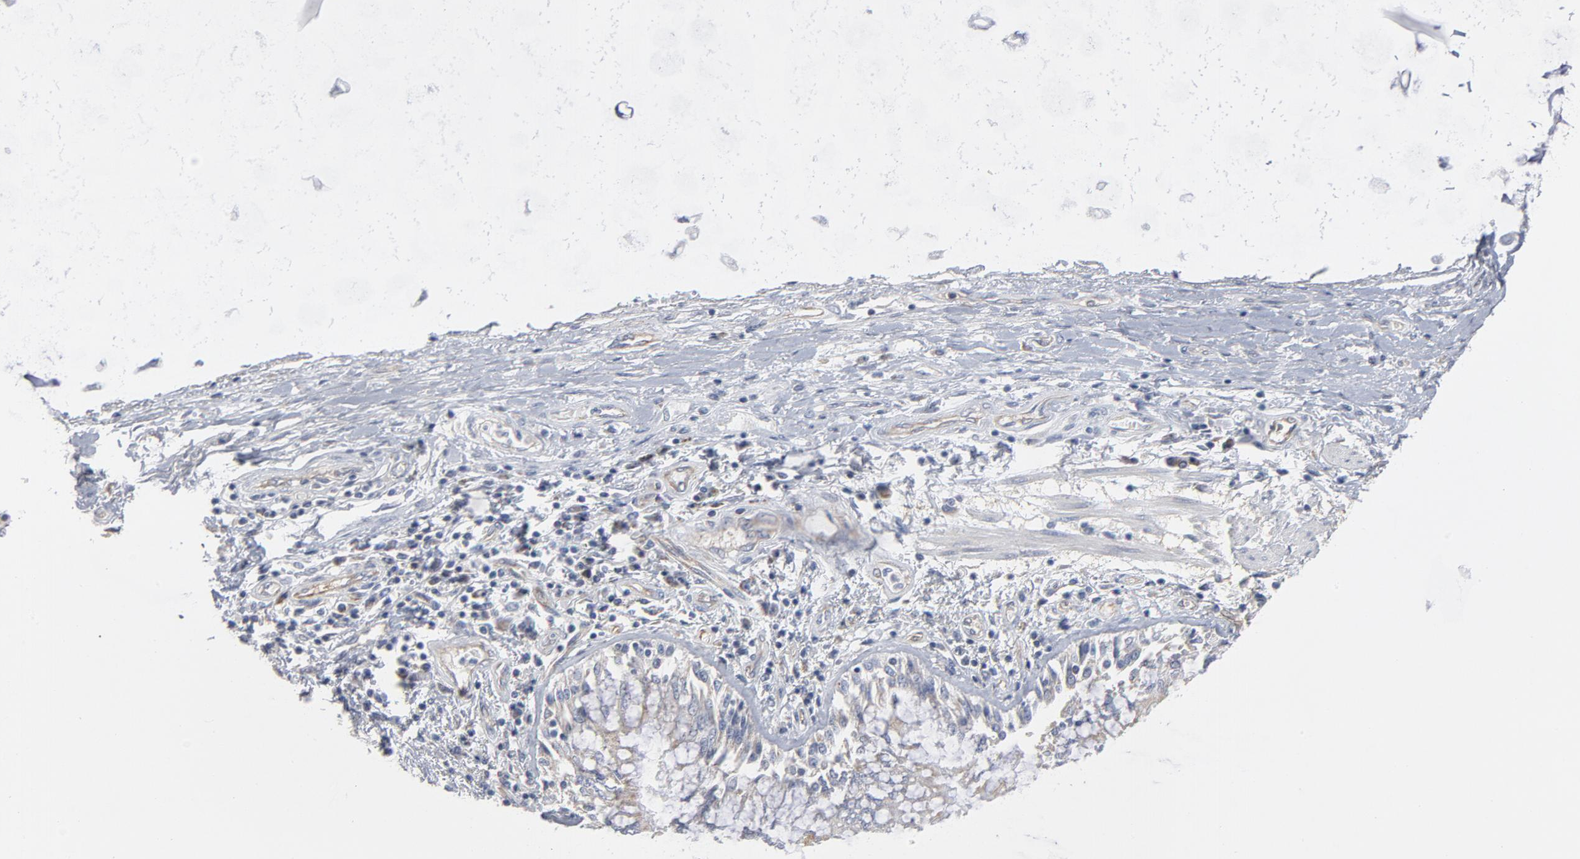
{"staining": {"intensity": "negative", "quantity": "none", "location": "none"}, "tissue": "adipose tissue", "cell_type": "Adipocytes", "image_type": "normal", "snomed": [{"axis": "morphology", "description": "Normal tissue, NOS"}, {"axis": "morphology", "description": "Adenocarcinoma, NOS"}, {"axis": "topography", "description": "Cartilage tissue"}, {"axis": "topography", "description": "Lung"}], "caption": "Human adipose tissue stained for a protein using immunohistochemistry (IHC) reveals no expression in adipocytes.", "gene": "OXA1L", "patient": {"sex": "female", "age": 67}}